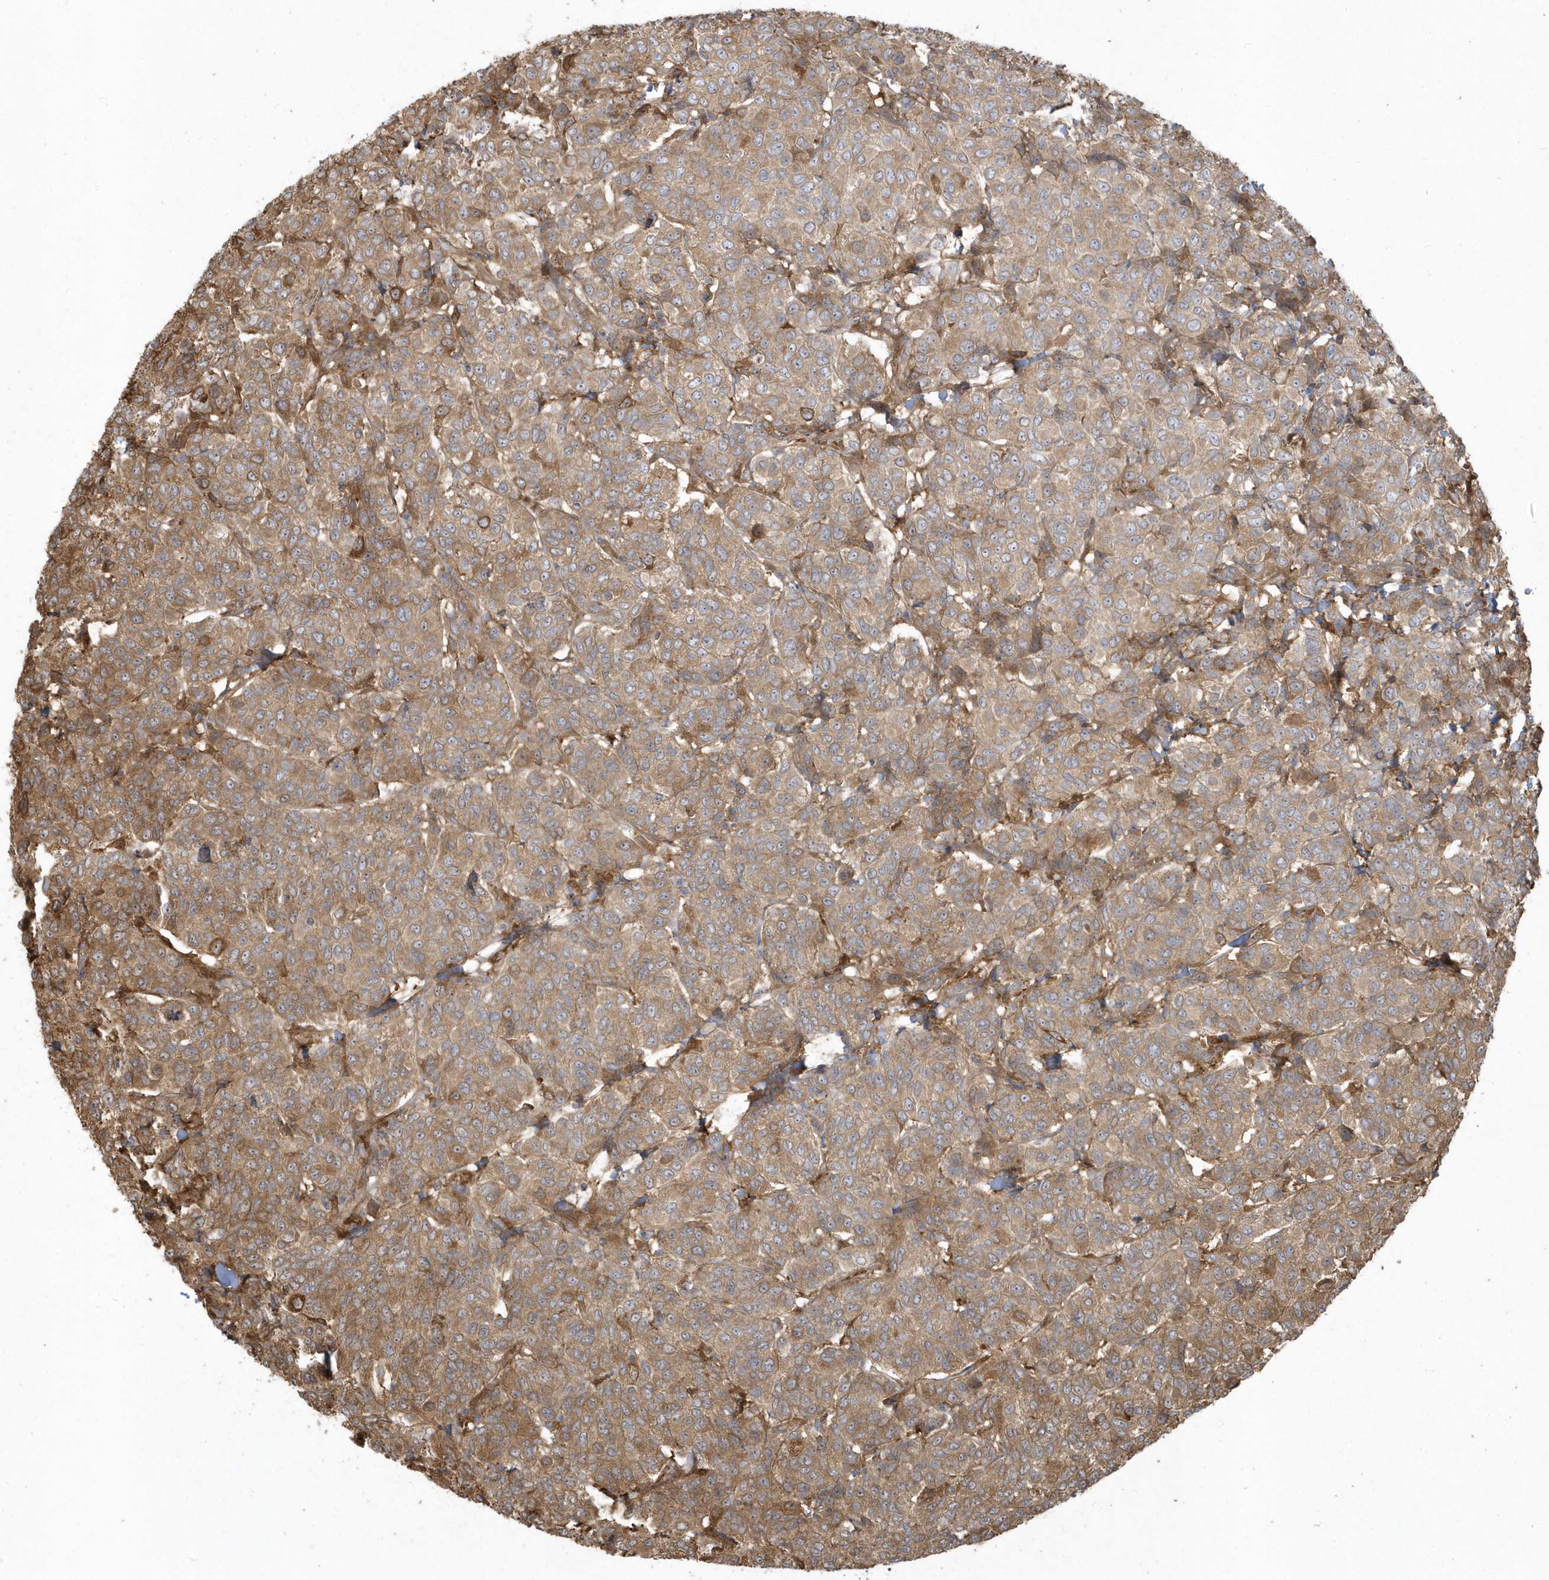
{"staining": {"intensity": "moderate", "quantity": ">75%", "location": "cytoplasmic/membranous"}, "tissue": "breast cancer", "cell_type": "Tumor cells", "image_type": "cancer", "snomed": [{"axis": "morphology", "description": "Duct carcinoma"}, {"axis": "topography", "description": "Breast"}], "caption": "This is an image of immunohistochemistry staining of breast cancer (infiltrating ductal carcinoma), which shows moderate expression in the cytoplasmic/membranous of tumor cells.", "gene": "HNMT", "patient": {"sex": "female", "age": 55}}